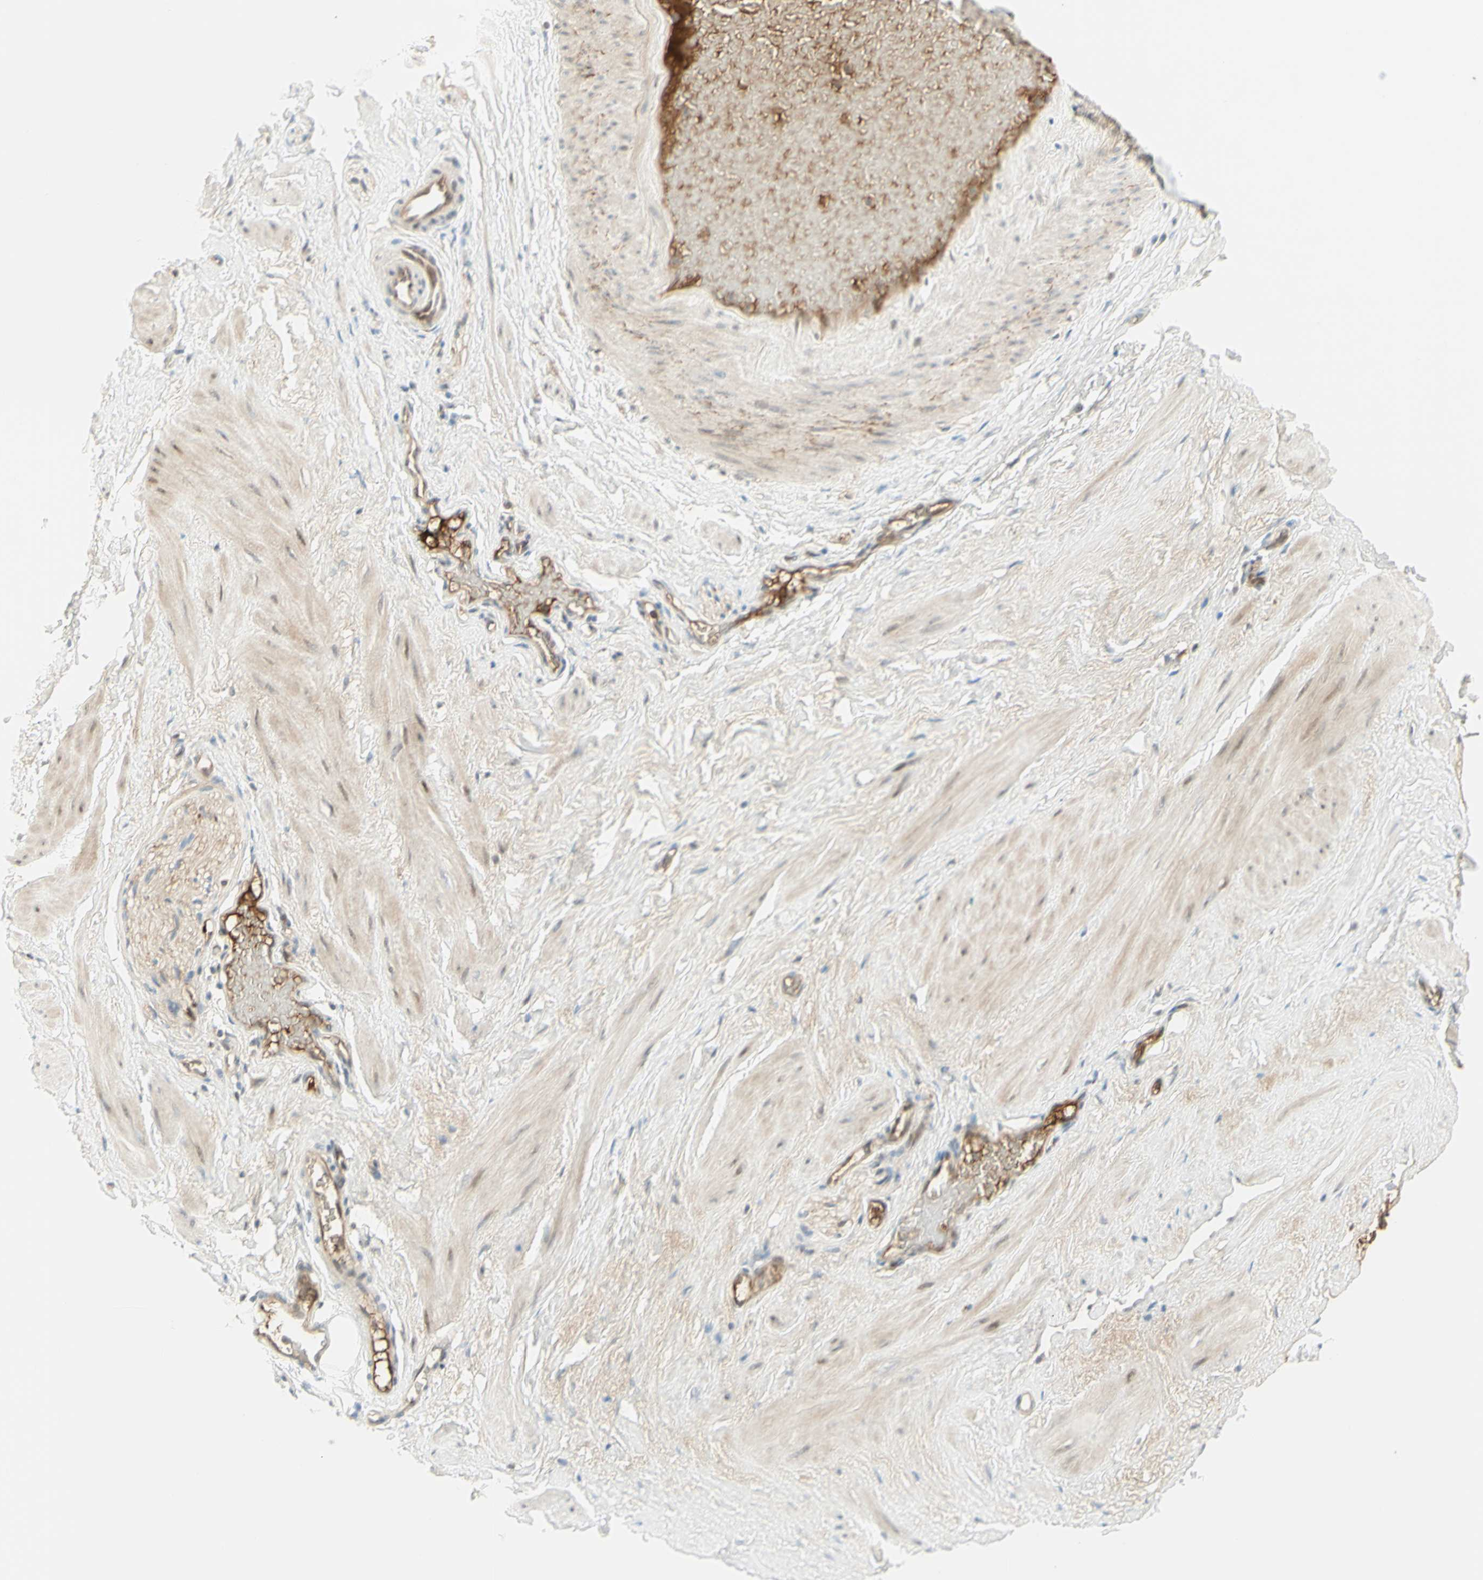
{"staining": {"intensity": "negative", "quantity": "none", "location": "none"}, "tissue": "adipose tissue", "cell_type": "Adipocytes", "image_type": "normal", "snomed": [{"axis": "morphology", "description": "Normal tissue, NOS"}, {"axis": "topography", "description": "Soft tissue"}, {"axis": "topography", "description": "Vascular tissue"}], "caption": "This is a image of immunohistochemistry staining of benign adipose tissue, which shows no staining in adipocytes.", "gene": "ANGPT2", "patient": {"sex": "female", "age": 35}}